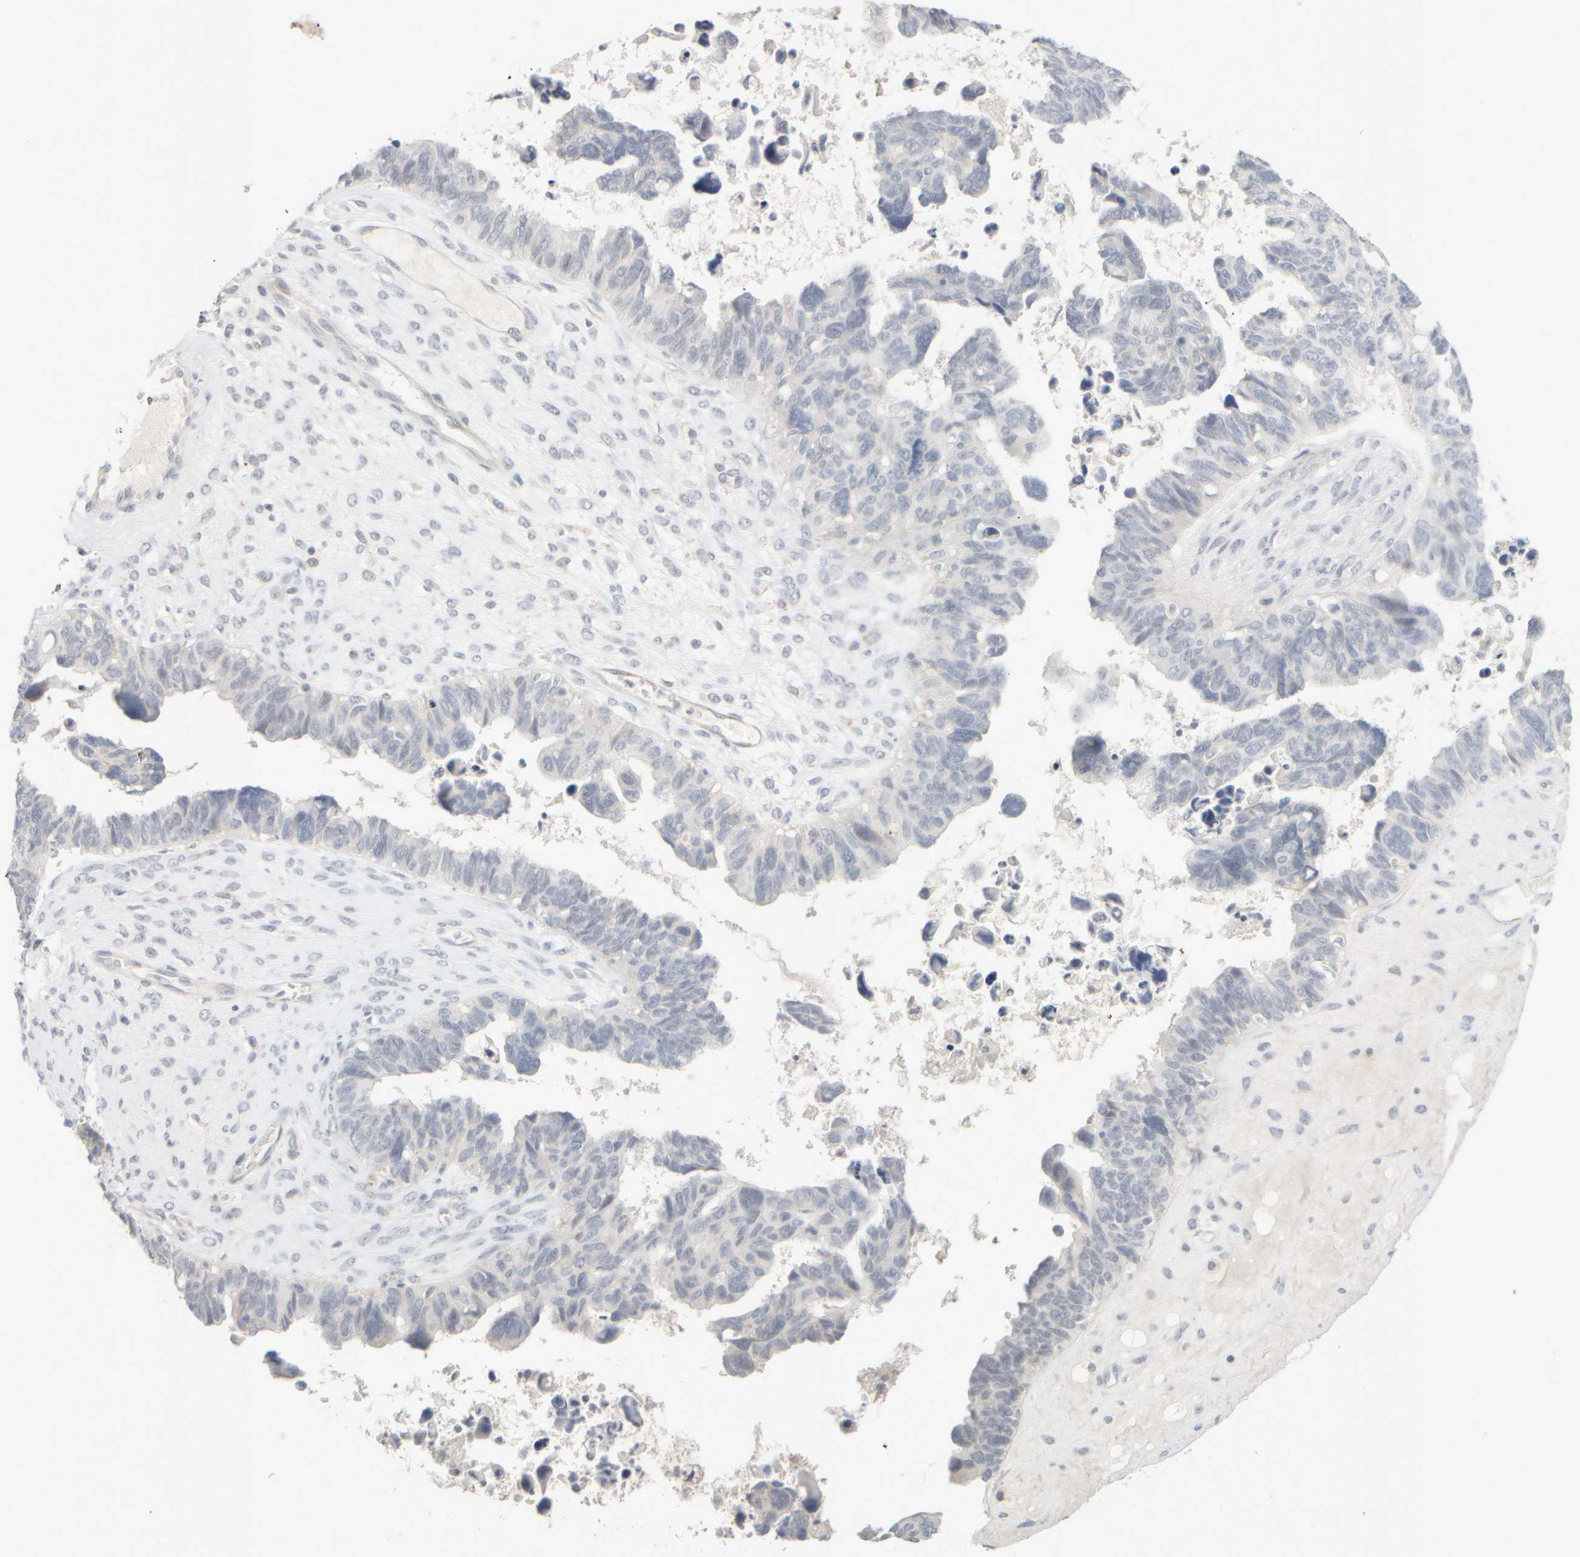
{"staining": {"intensity": "negative", "quantity": "none", "location": "none"}, "tissue": "ovarian cancer", "cell_type": "Tumor cells", "image_type": "cancer", "snomed": [{"axis": "morphology", "description": "Cystadenocarcinoma, serous, NOS"}, {"axis": "topography", "description": "Ovary"}], "caption": "Protein analysis of serous cystadenocarcinoma (ovarian) displays no significant staining in tumor cells.", "gene": "ZNF112", "patient": {"sex": "female", "age": 79}}